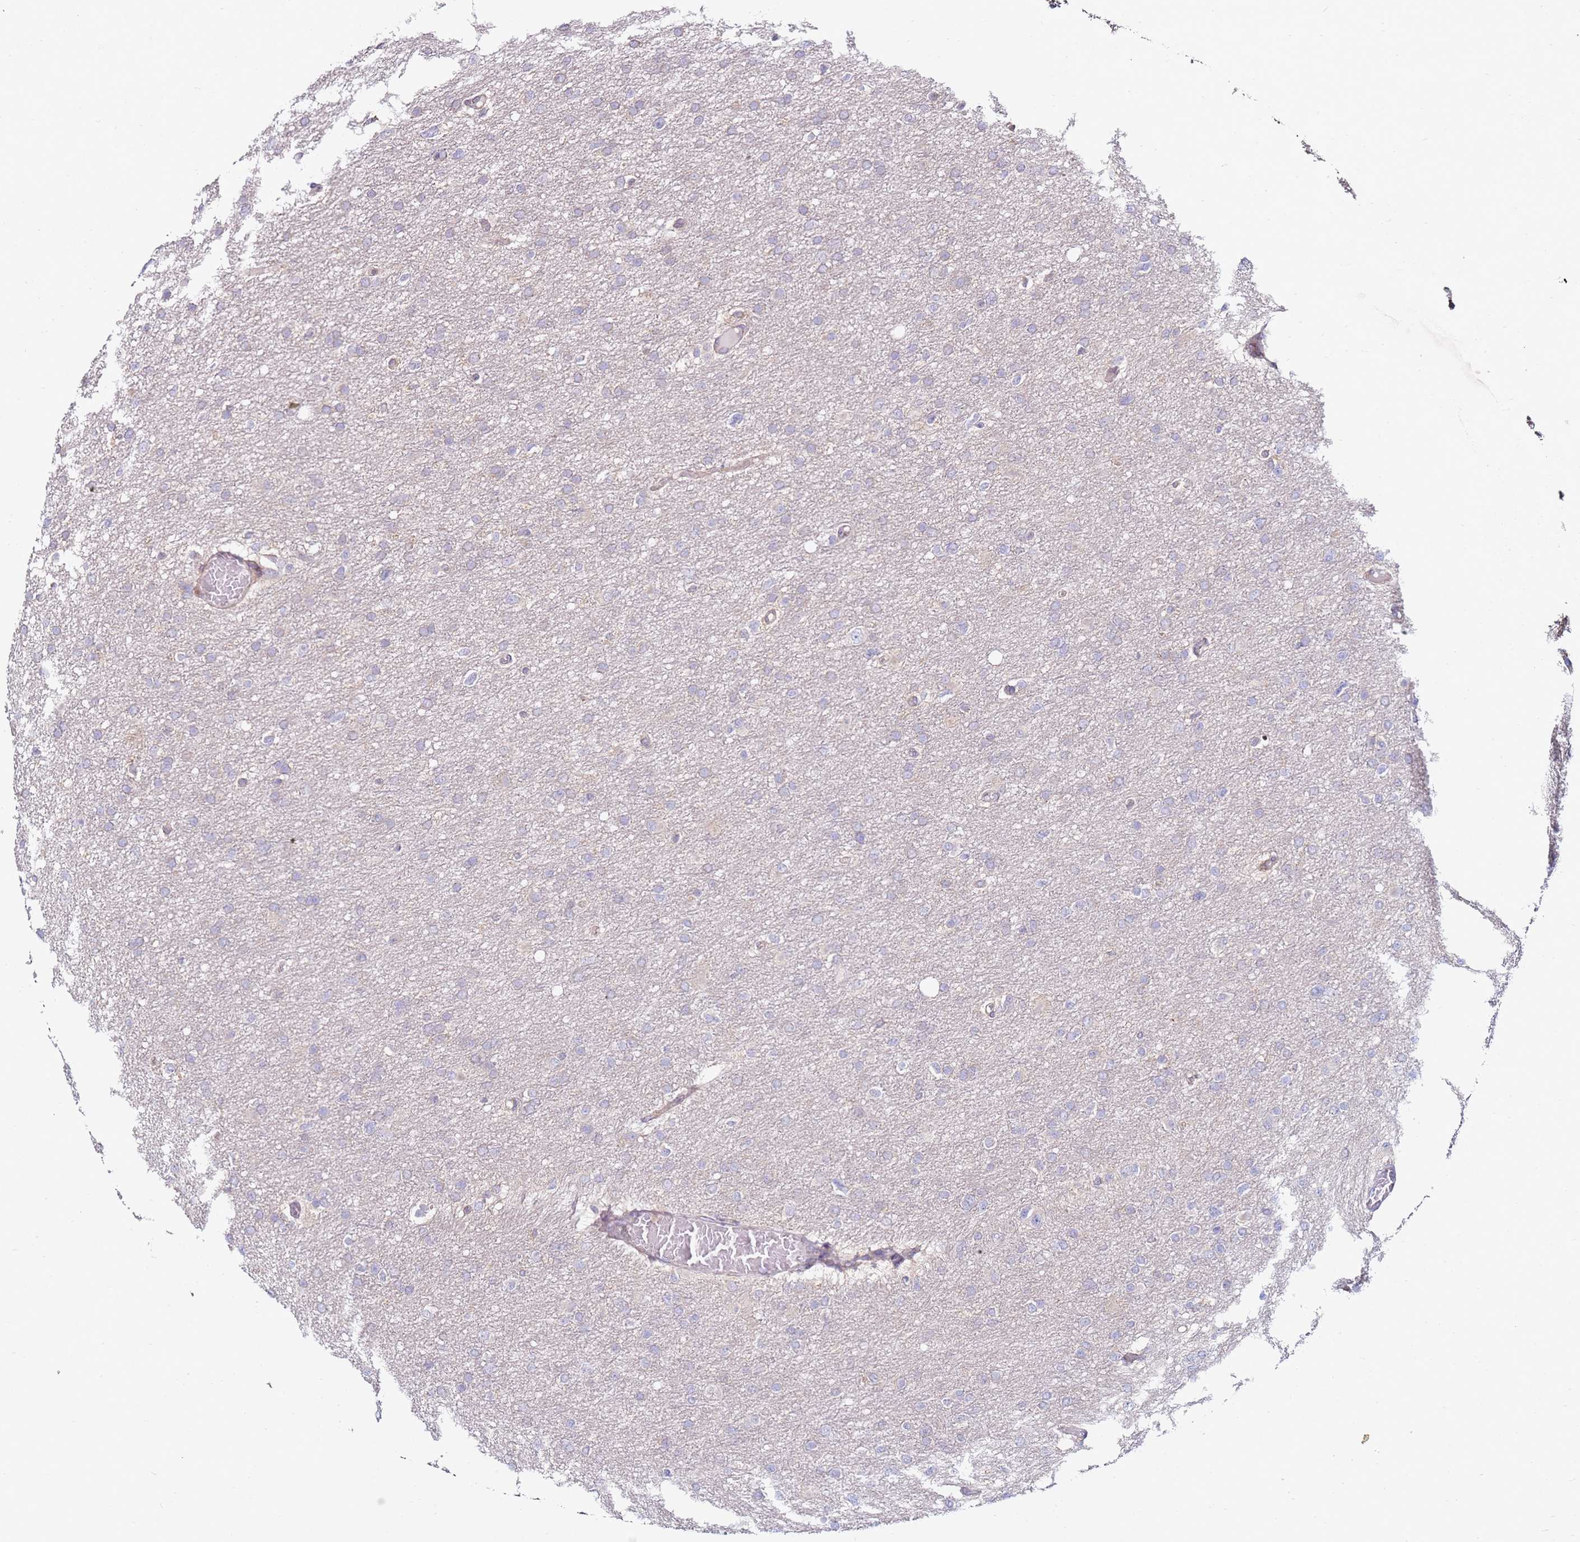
{"staining": {"intensity": "negative", "quantity": "none", "location": "none"}, "tissue": "glioma", "cell_type": "Tumor cells", "image_type": "cancer", "snomed": [{"axis": "morphology", "description": "Glioma, malignant, High grade"}, {"axis": "topography", "description": "Cerebral cortex"}], "caption": "Human glioma stained for a protein using immunohistochemistry exhibits no staining in tumor cells.", "gene": "CNOT9", "patient": {"sex": "female", "age": 36}}